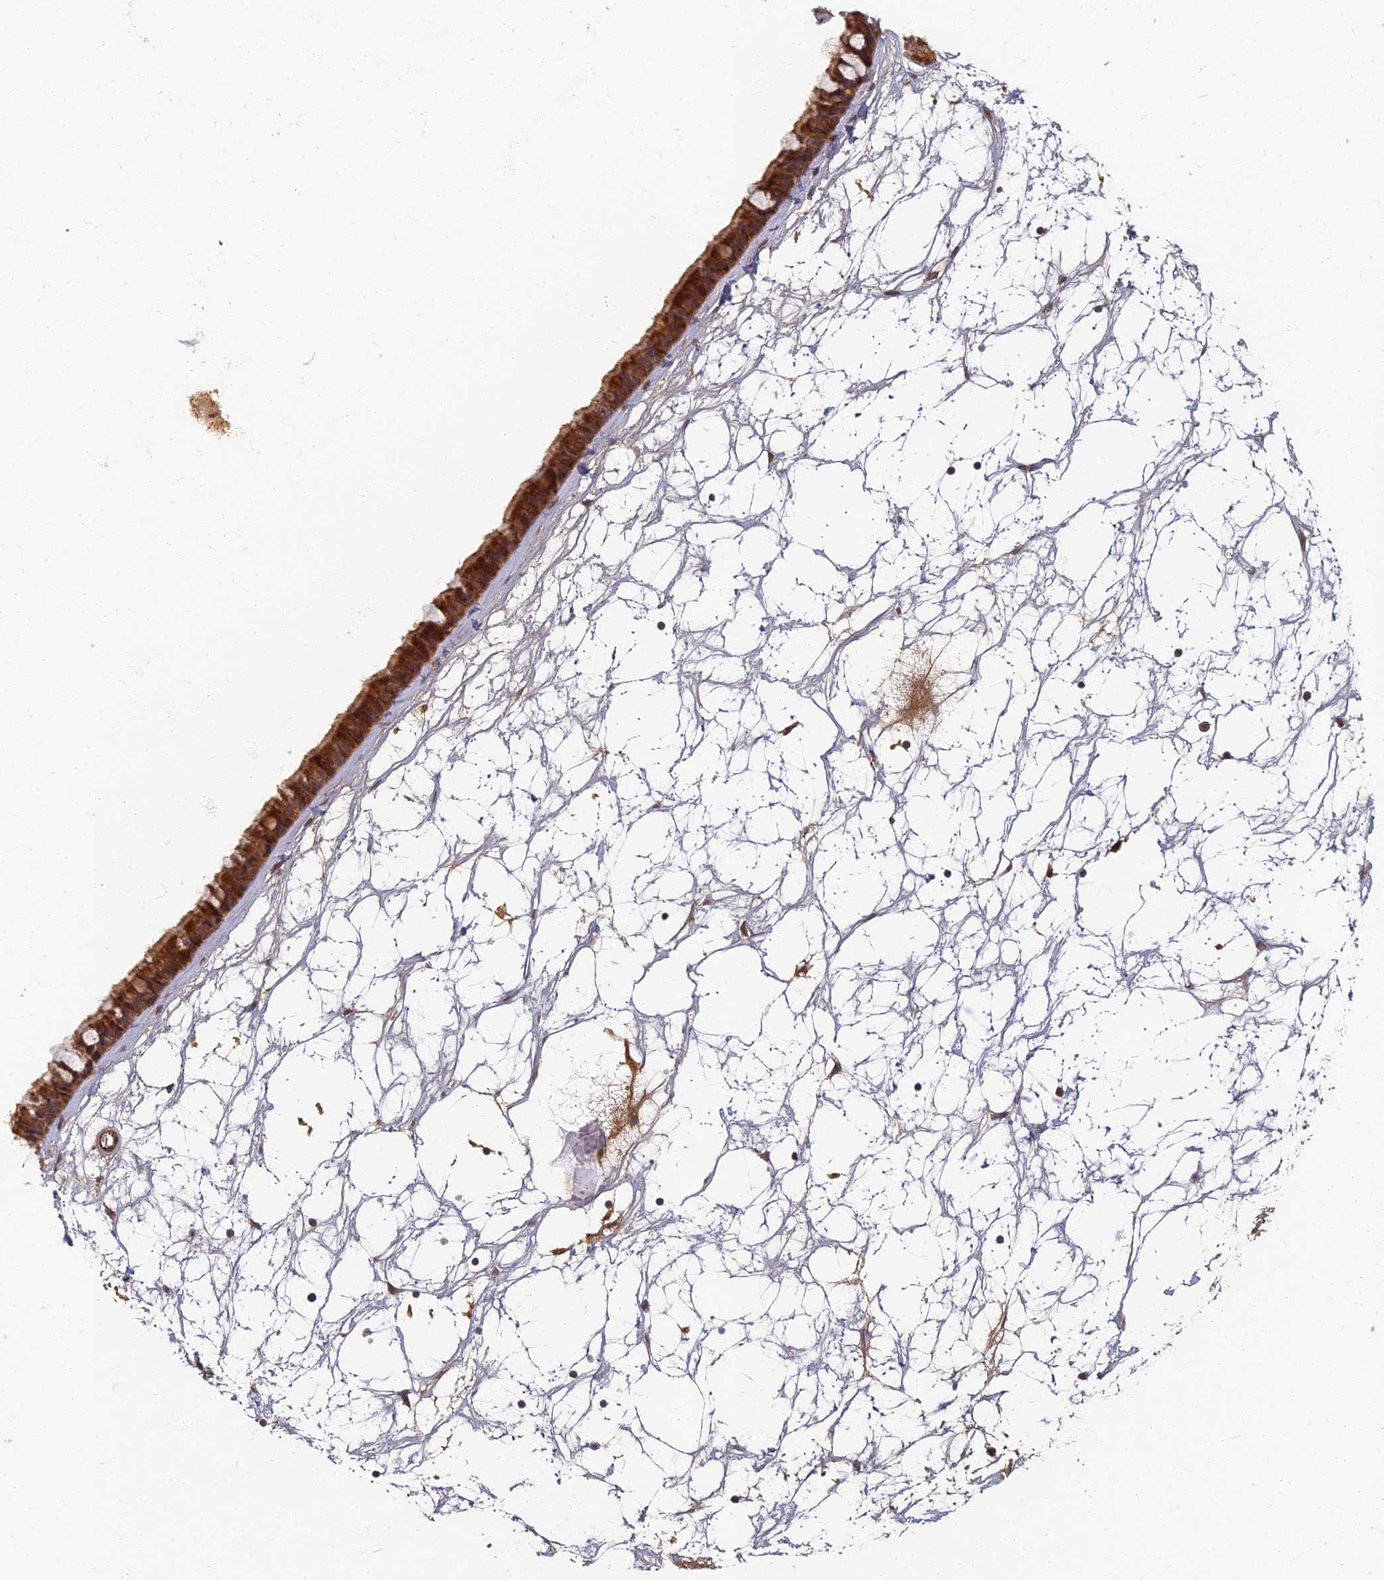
{"staining": {"intensity": "strong", "quantity": ">75%", "location": "cytoplasmic/membranous"}, "tissue": "nasopharynx", "cell_type": "Respiratory epithelial cells", "image_type": "normal", "snomed": [{"axis": "morphology", "description": "Normal tissue, NOS"}, {"axis": "topography", "description": "Nasopharynx"}], "caption": "Brown immunohistochemical staining in unremarkable human nasopharynx exhibits strong cytoplasmic/membranous expression in approximately >75% of respiratory epithelial cells.", "gene": "INO80D", "patient": {"sex": "male", "age": 64}}